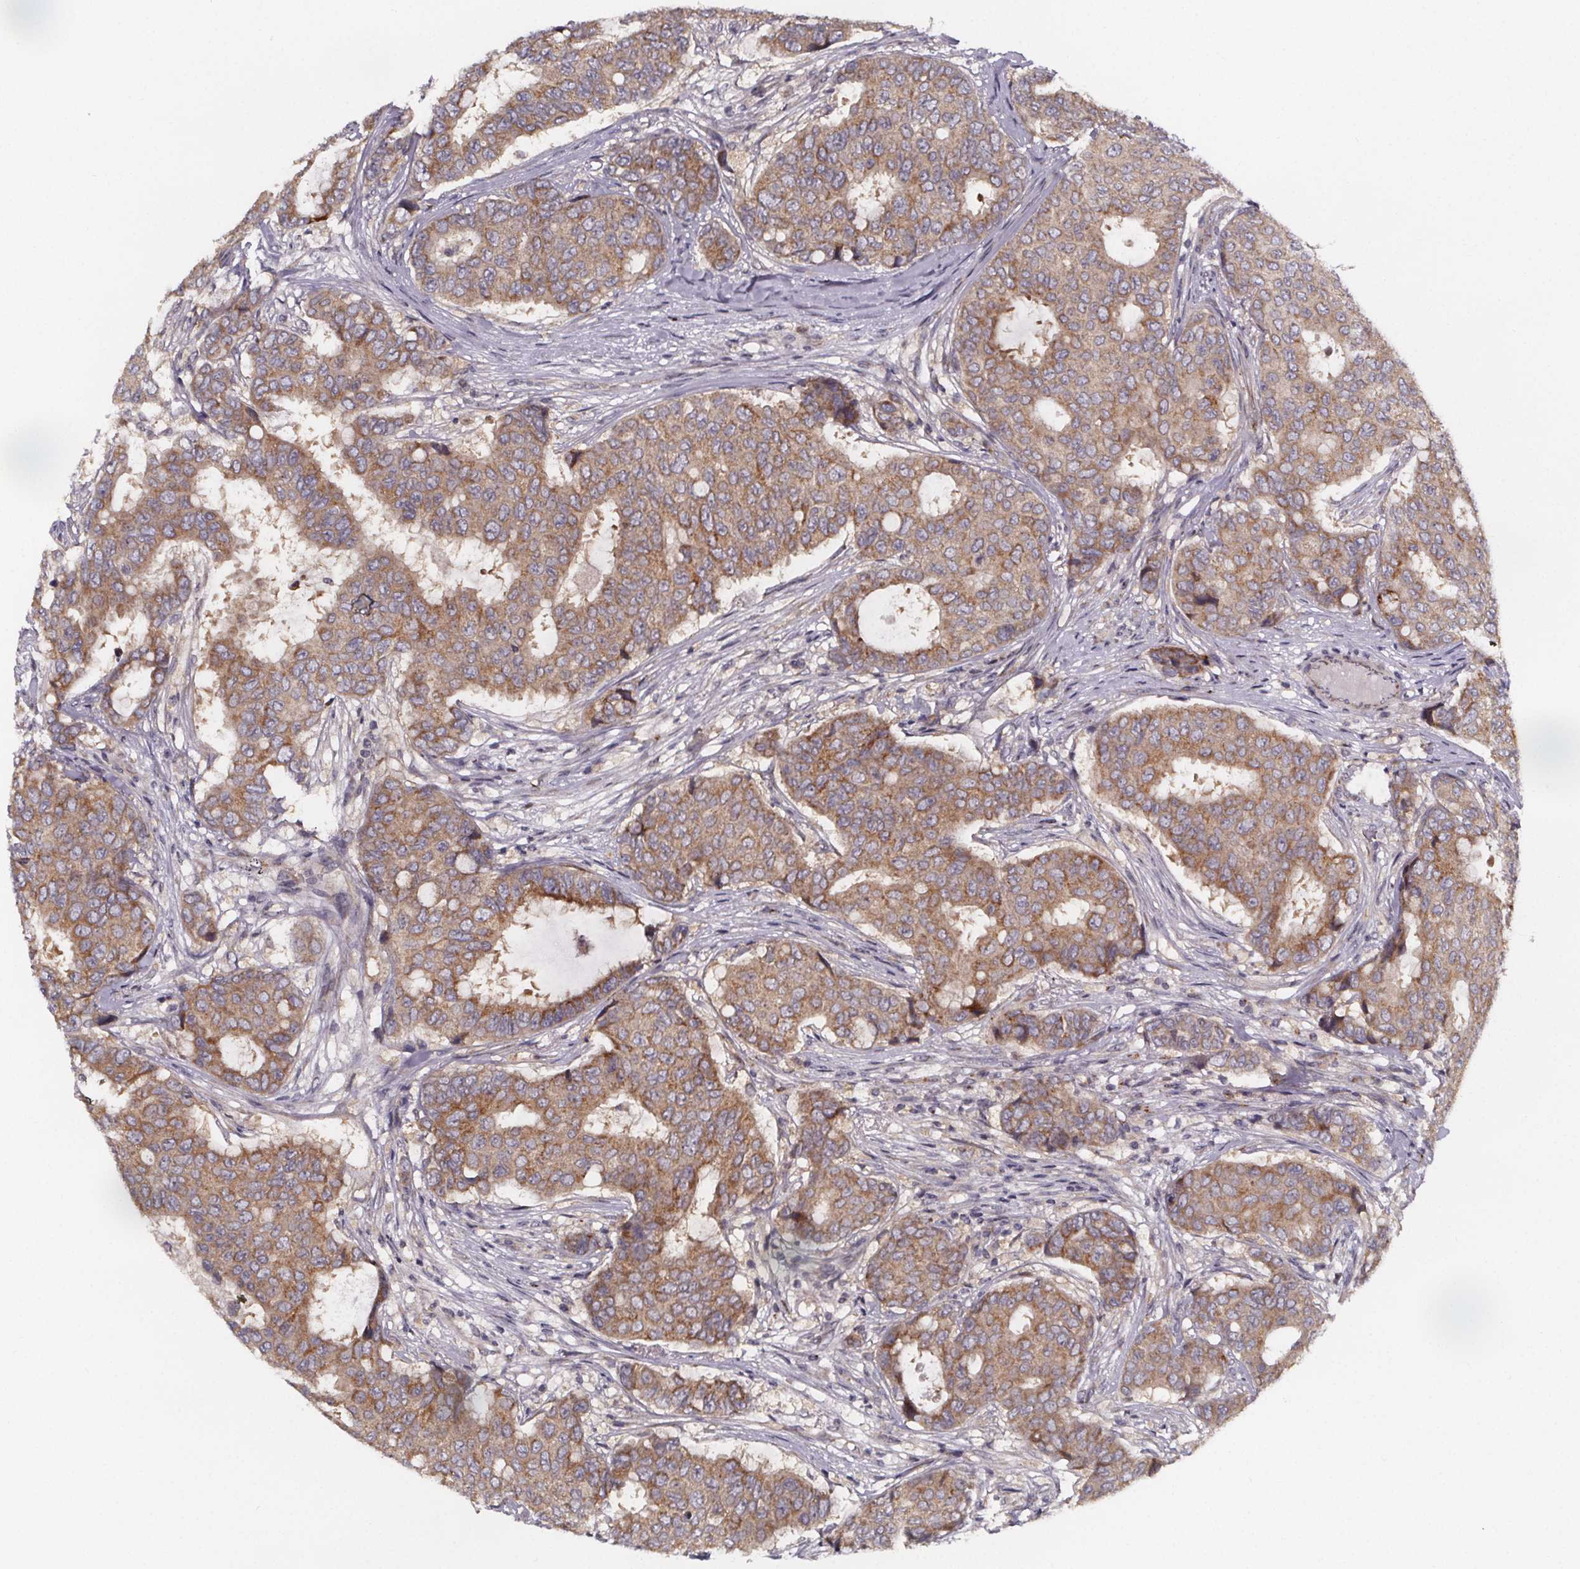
{"staining": {"intensity": "moderate", "quantity": ">75%", "location": "cytoplasmic/membranous"}, "tissue": "breast cancer", "cell_type": "Tumor cells", "image_type": "cancer", "snomed": [{"axis": "morphology", "description": "Duct carcinoma"}, {"axis": "topography", "description": "Breast"}], "caption": "An image of human breast cancer (intraductal carcinoma) stained for a protein reveals moderate cytoplasmic/membranous brown staining in tumor cells.", "gene": "NDST1", "patient": {"sex": "female", "age": 75}}